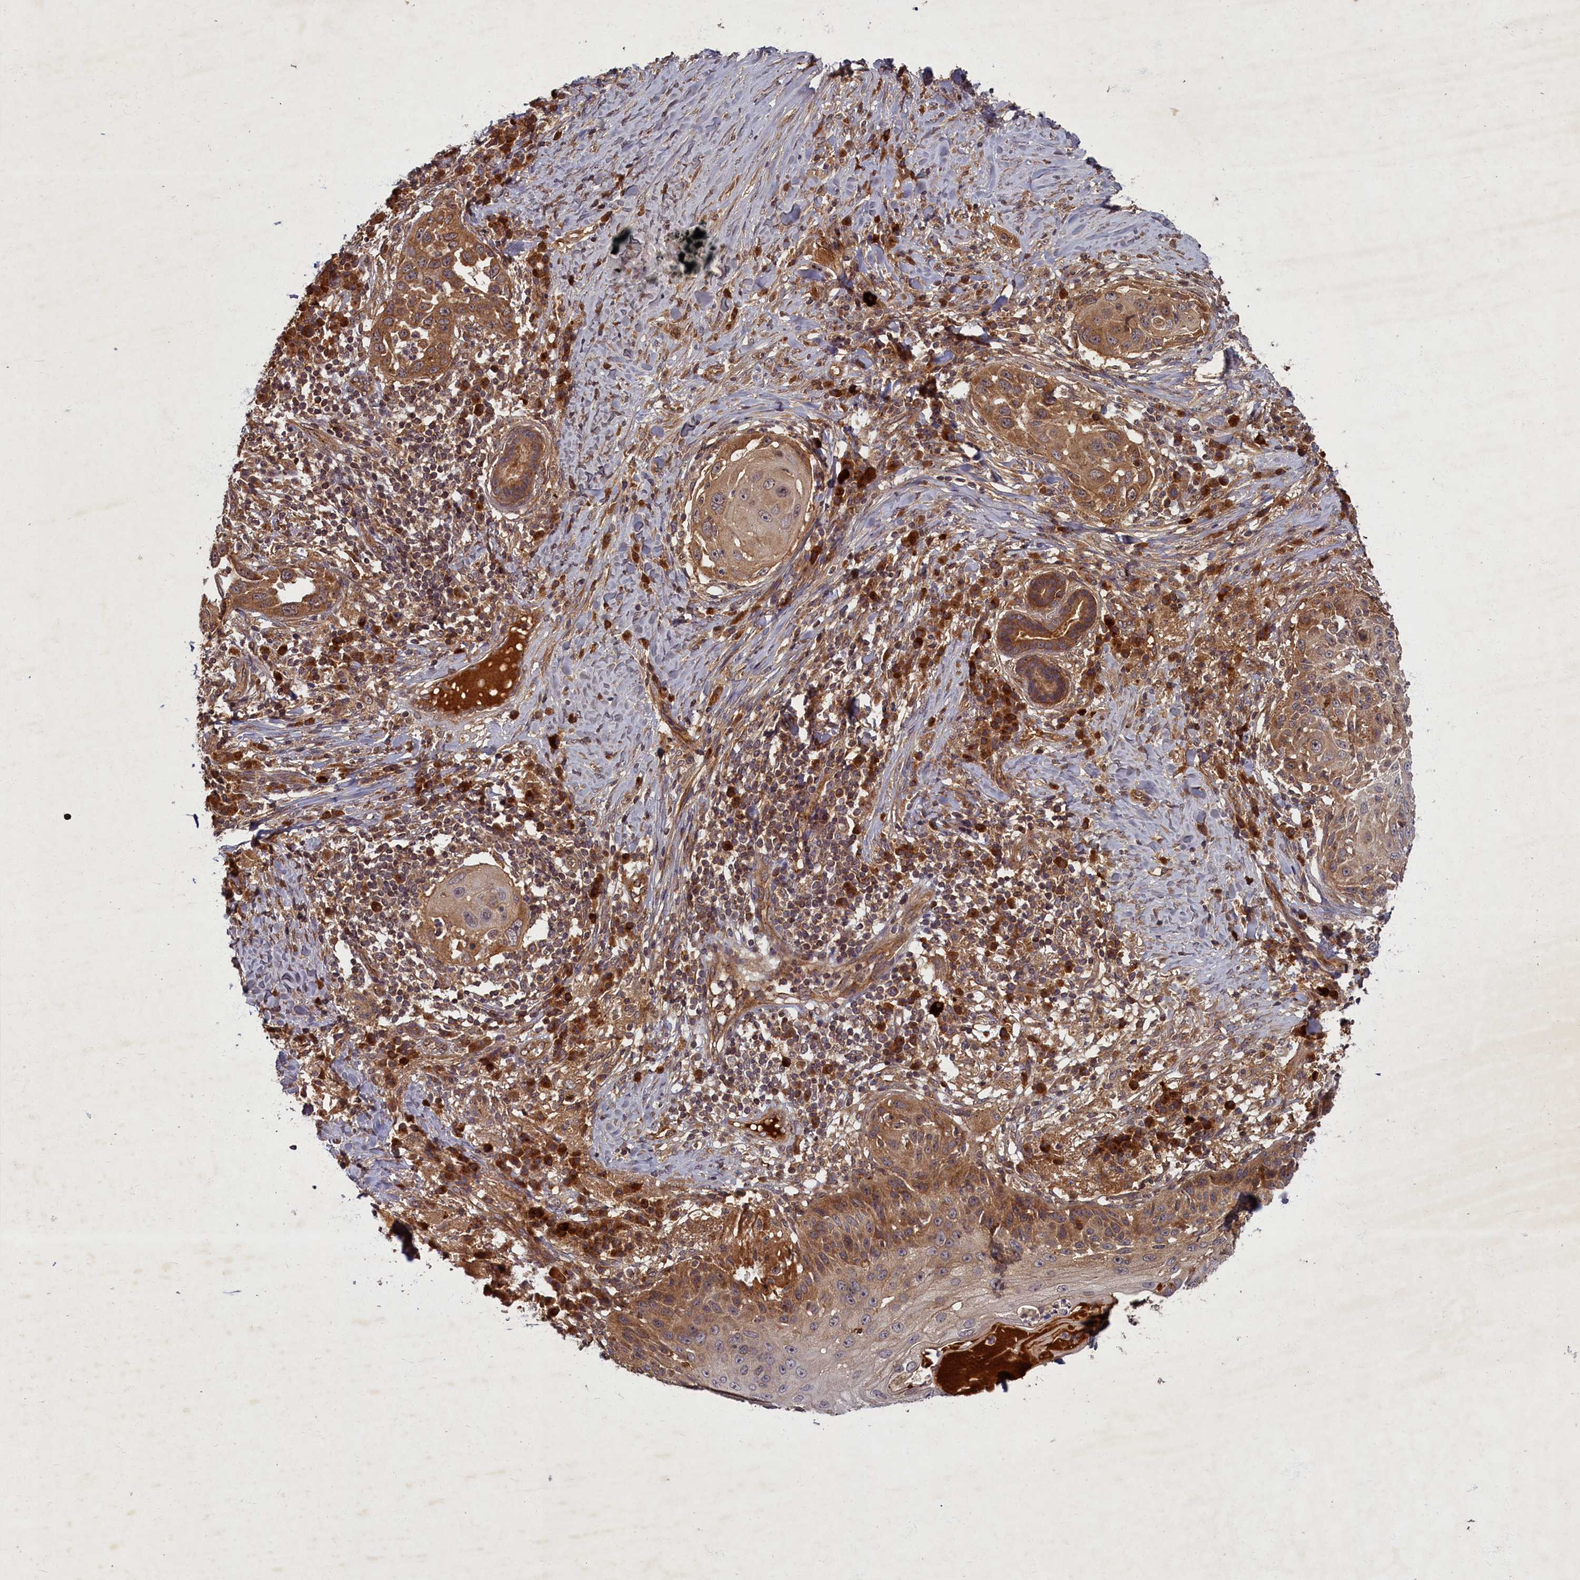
{"staining": {"intensity": "moderate", "quantity": ">75%", "location": "cytoplasmic/membranous"}, "tissue": "skin cancer", "cell_type": "Tumor cells", "image_type": "cancer", "snomed": [{"axis": "morphology", "description": "Squamous cell carcinoma, NOS"}, {"axis": "topography", "description": "Skin"}], "caption": "Moderate cytoplasmic/membranous staining for a protein is present in about >75% of tumor cells of skin cancer using IHC.", "gene": "BICD1", "patient": {"sex": "female", "age": 44}}